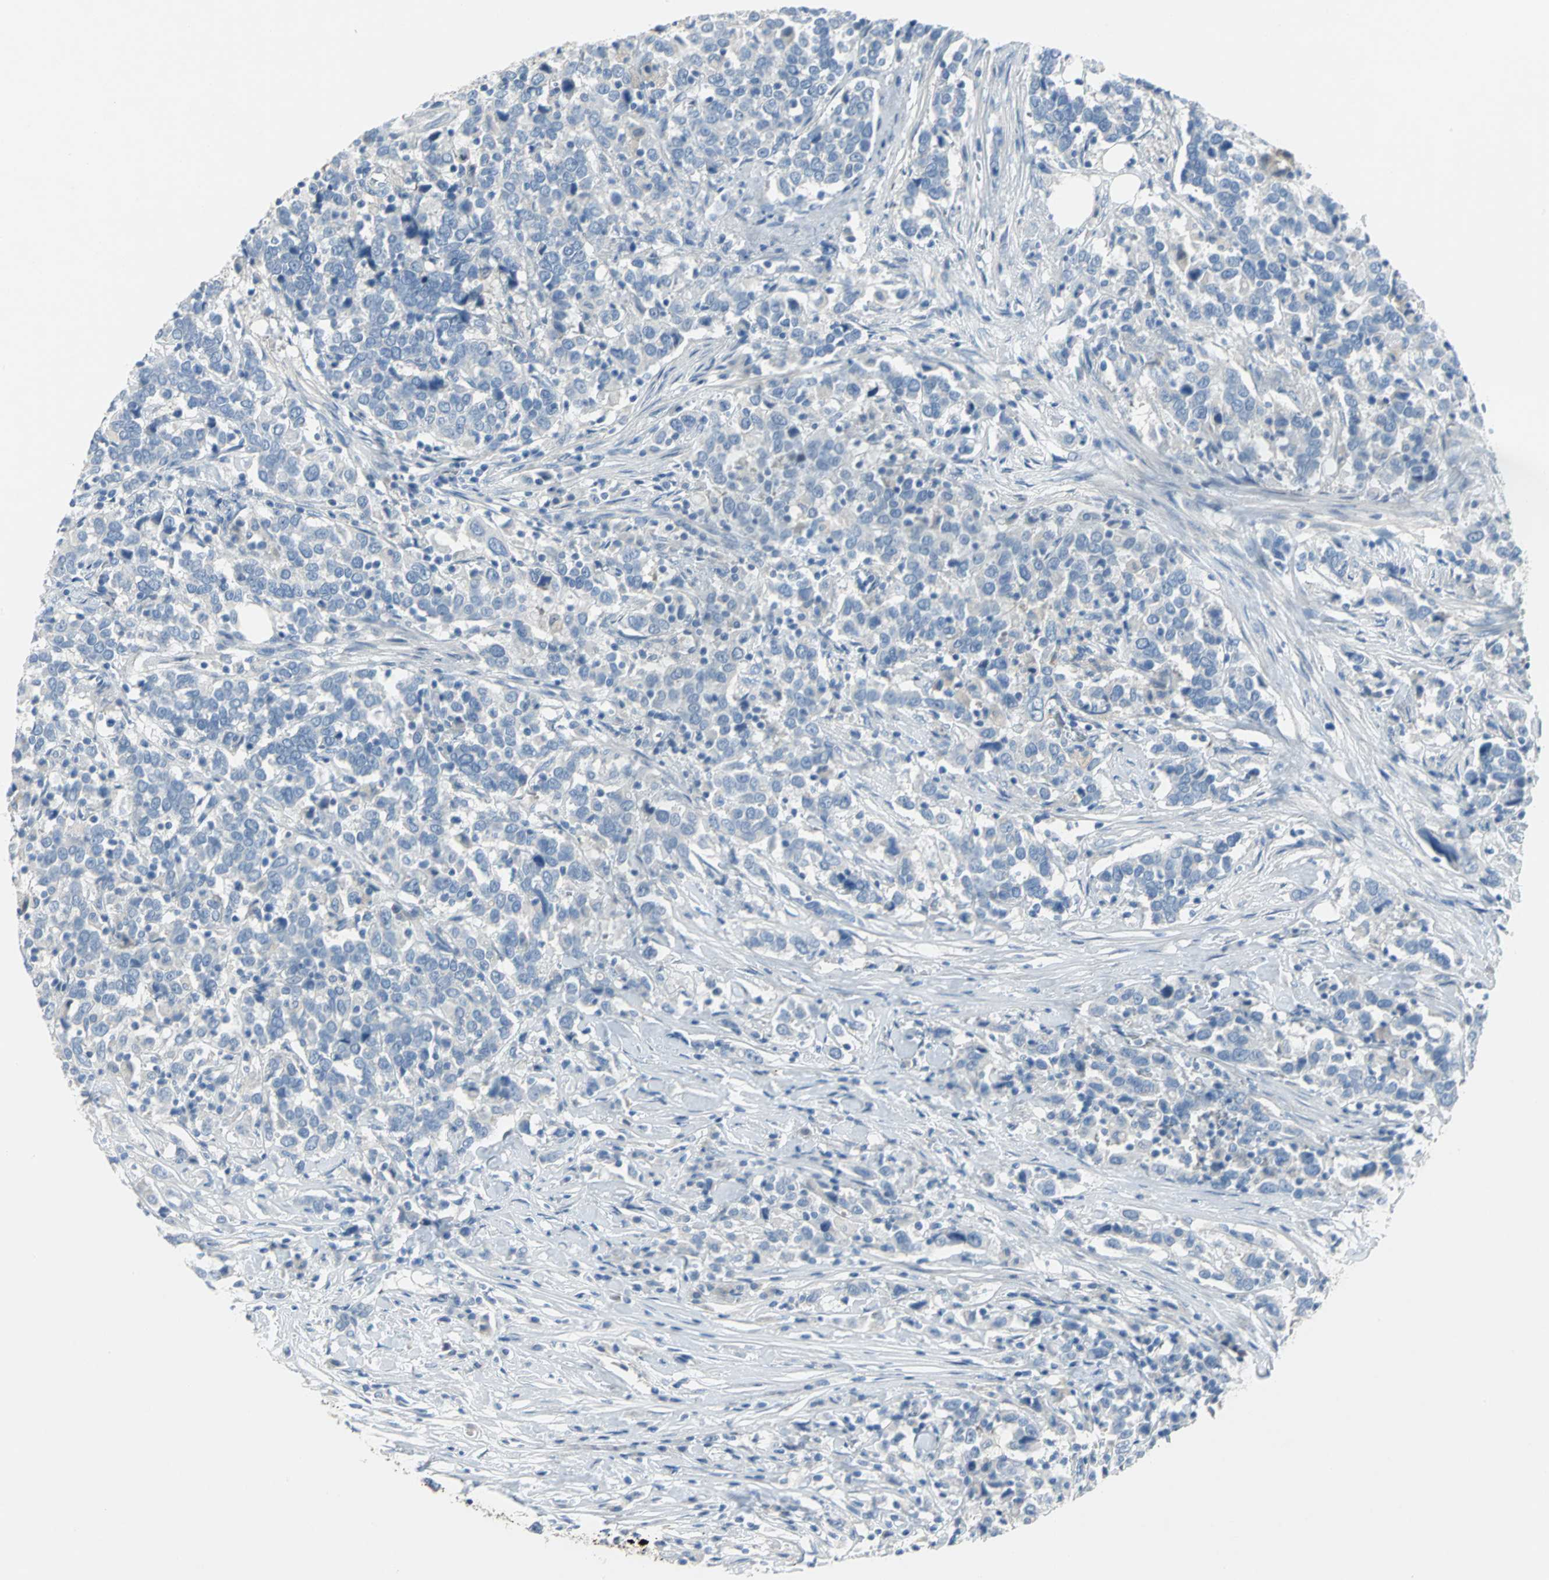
{"staining": {"intensity": "negative", "quantity": "none", "location": "none"}, "tissue": "urothelial cancer", "cell_type": "Tumor cells", "image_type": "cancer", "snomed": [{"axis": "morphology", "description": "Urothelial carcinoma, High grade"}, {"axis": "topography", "description": "Urinary bladder"}], "caption": "Immunohistochemistry of human urothelial cancer displays no expression in tumor cells. (IHC, brightfield microscopy, high magnification).", "gene": "PTGDS", "patient": {"sex": "male", "age": 61}}